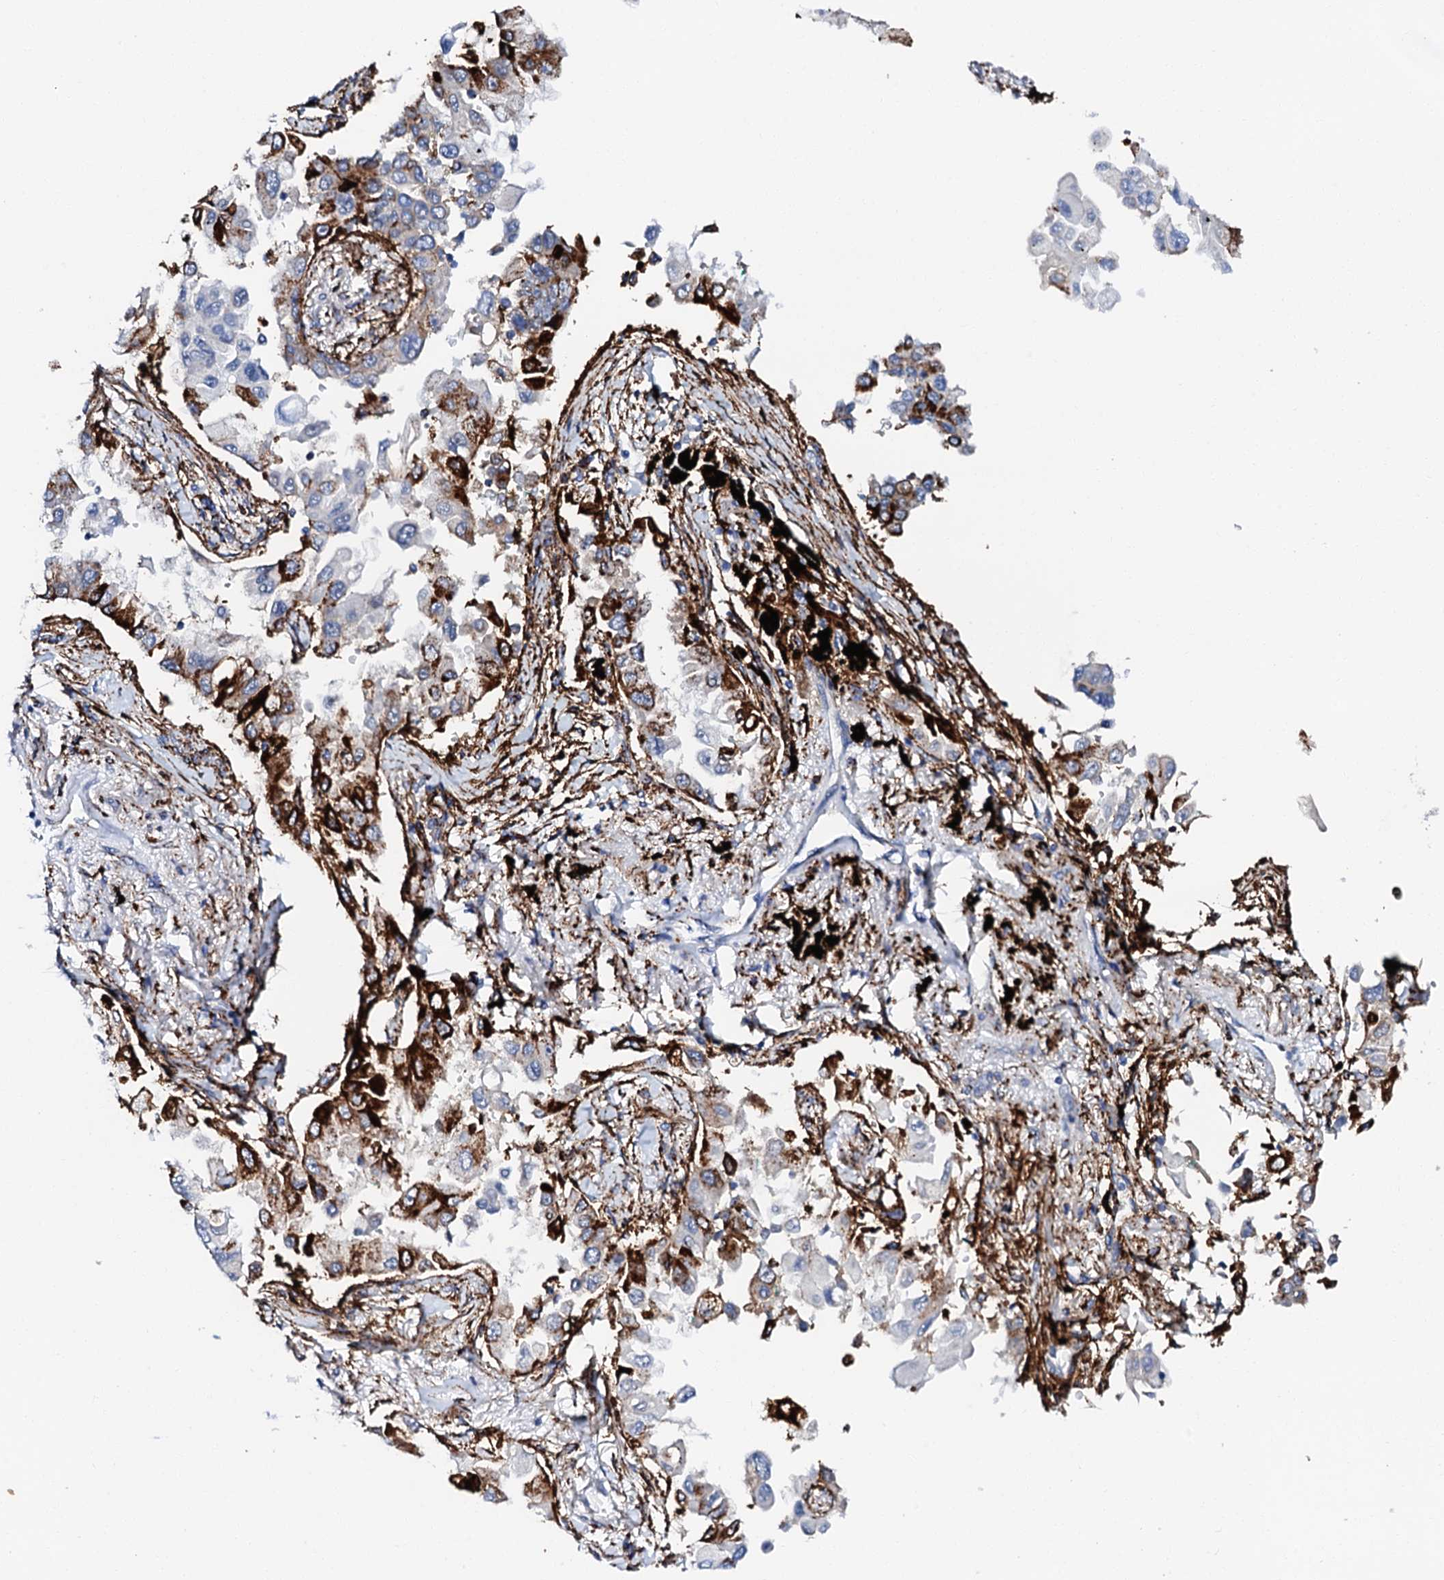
{"staining": {"intensity": "strong", "quantity": "25%-75%", "location": "cytoplasmic/membranous"}, "tissue": "lung cancer", "cell_type": "Tumor cells", "image_type": "cancer", "snomed": [{"axis": "morphology", "description": "Adenocarcinoma, NOS"}, {"axis": "topography", "description": "Lung"}], "caption": "A photomicrograph showing strong cytoplasmic/membranous positivity in approximately 25%-75% of tumor cells in adenocarcinoma (lung), as visualized by brown immunohistochemical staining.", "gene": "MED13L", "patient": {"sex": "female", "age": 67}}